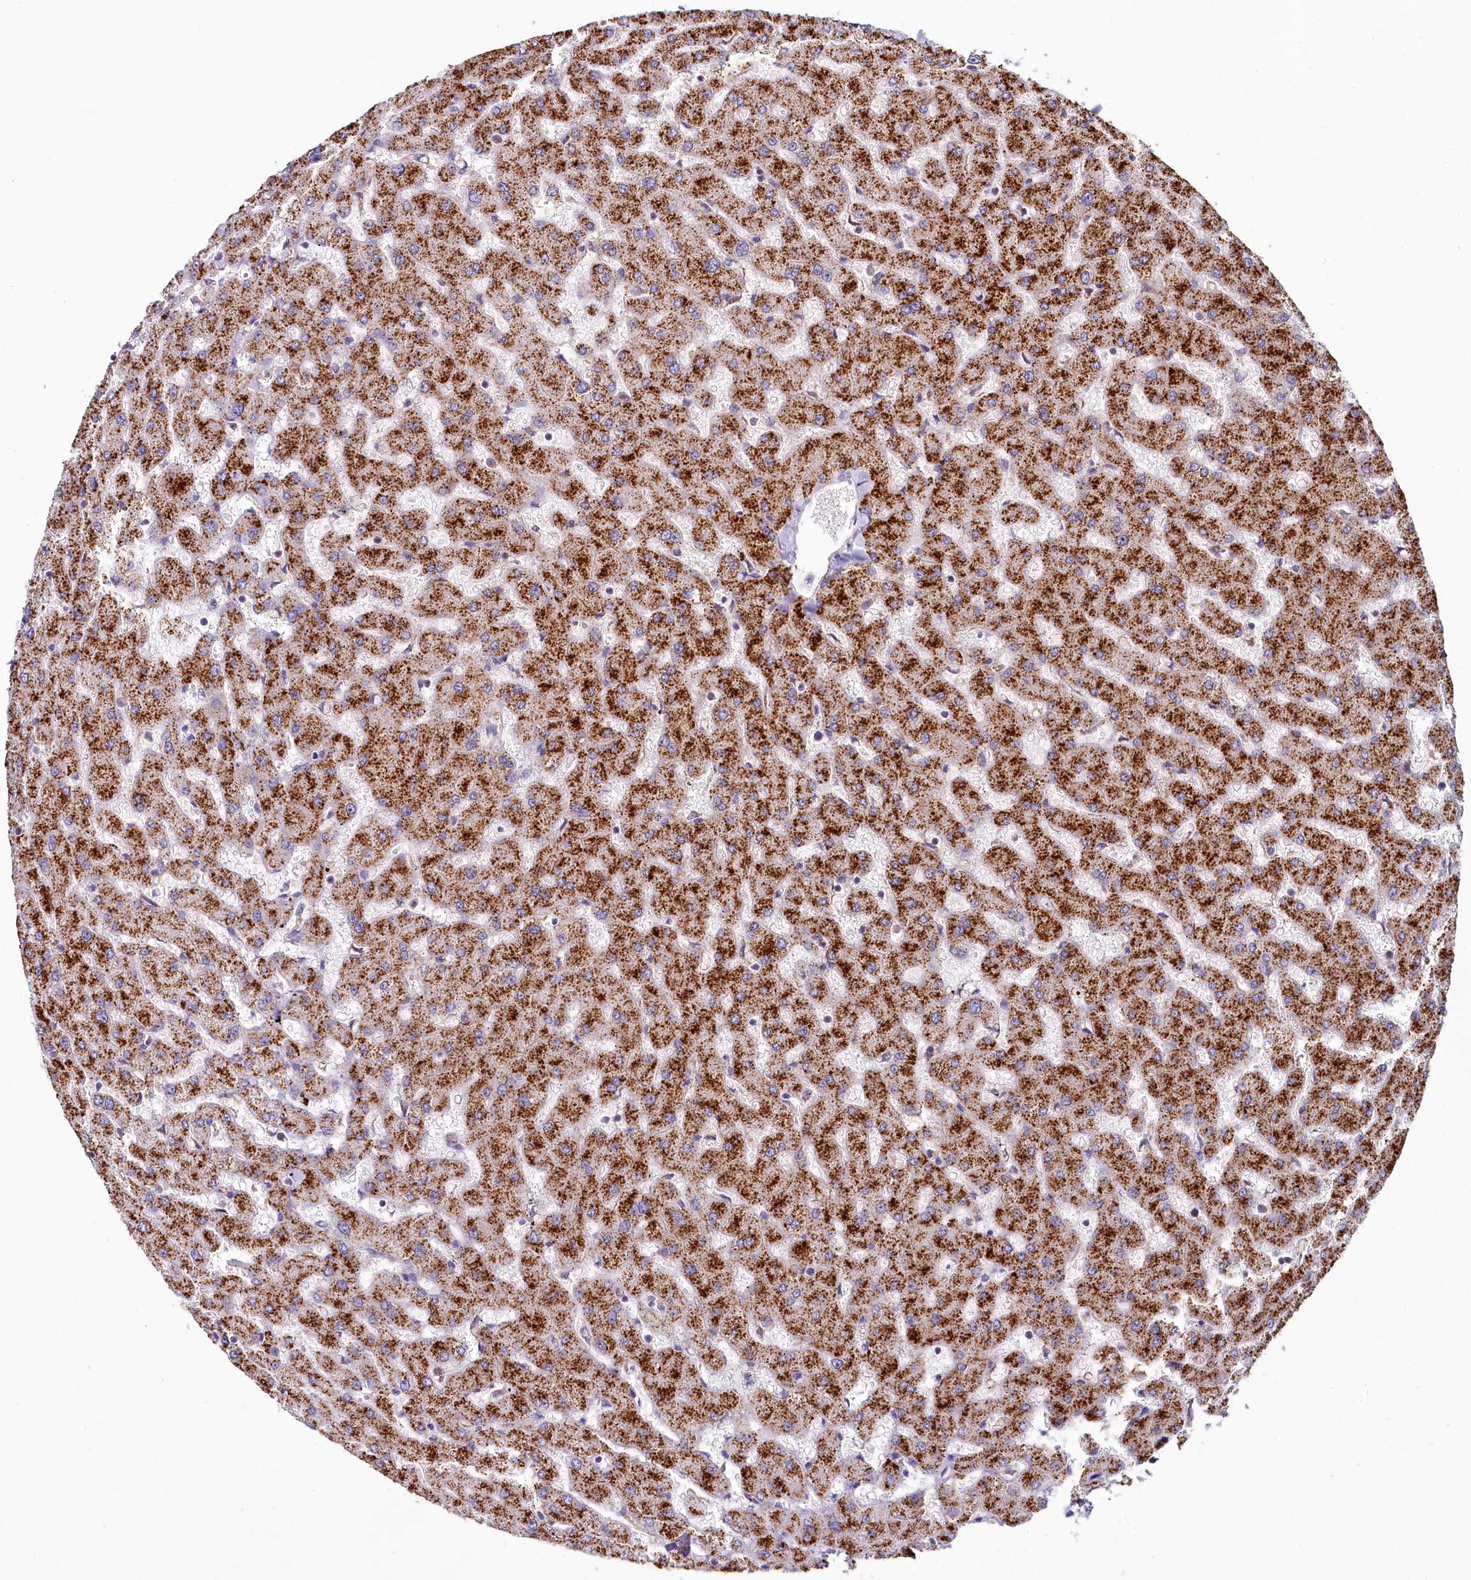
{"staining": {"intensity": "negative", "quantity": "none", "location": "none"}, "tissue": "liver", "cell_type": "Cholangiocytes", "image_type": "normal", "snomed": [{"axis": "morphology", "description": "Normal tissue, NOS"}, {"axis": "topography", "description": "Liver"}], "caption": "An image of human liver is negative for staining in cholangiocytes. (DAB immunohistochemistry, high magnification).", "gene": "SPINK9", "patient": {"sex": "female", "age": 63}}